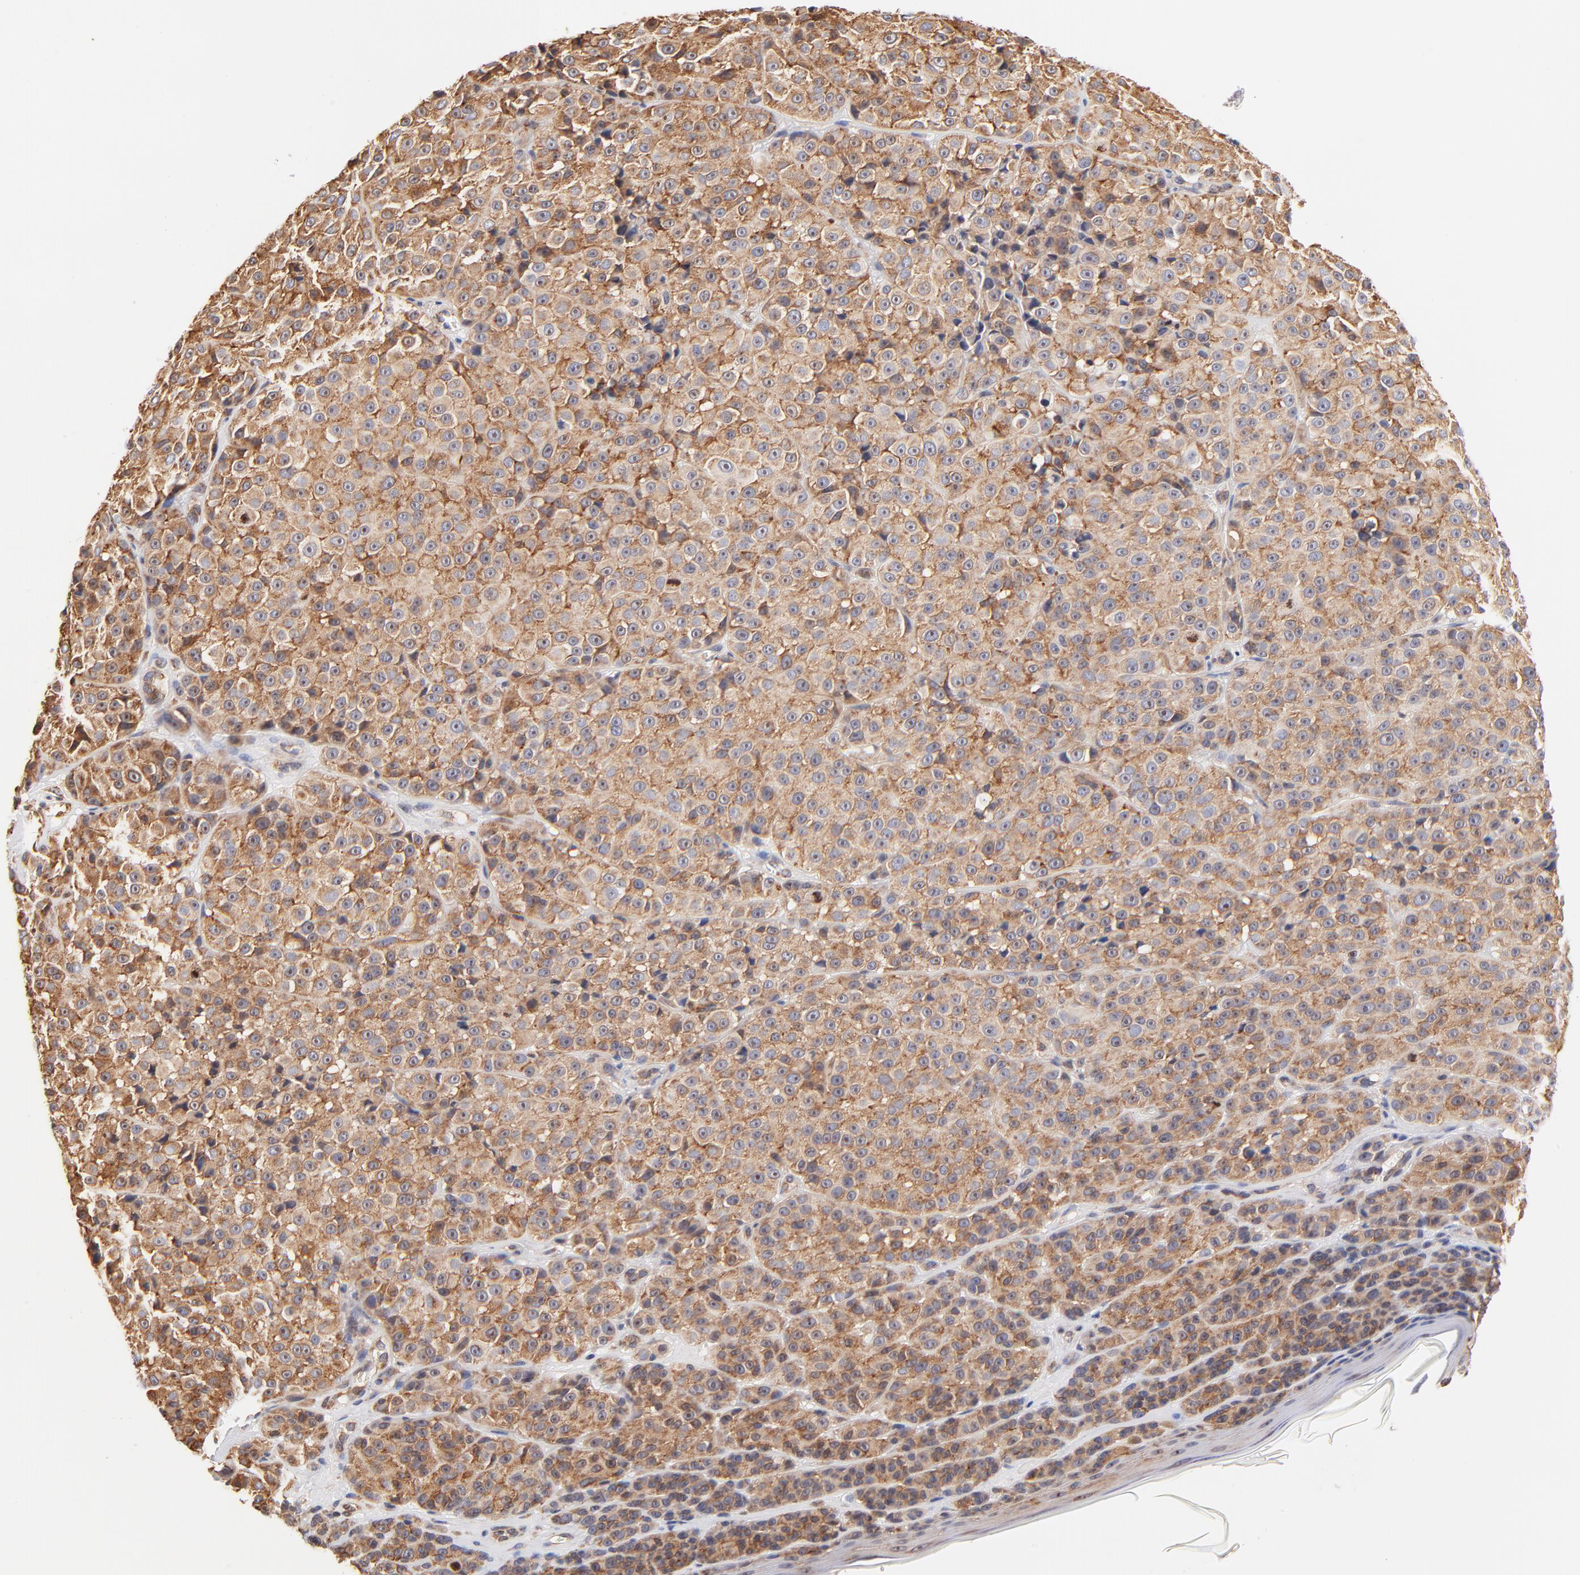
{"staining": {"intensity": "moderate", "quantity": ">75%", "location": "cytoplasmic/membranous"}, "tissue": "melanoma", "cell_type": "Tumor cells", "image_type": "cancer", "snomed": [{"axis": "morphology", "description": "Malignant melanoma, NOS"}, {"axis": "topography", "description": "Skin"}], "caption": "IHC photomicrograph of neoplastic tissue: melanoma stained using IHC reveals medium levels of moderate protein expression localized specifically in the cytoplasmic/membranous of tumor cells, appearing as a cytoplasmic/membranous brown color.", "gene": "RPL27", "patient": {"sex": "female", "age": 75}}